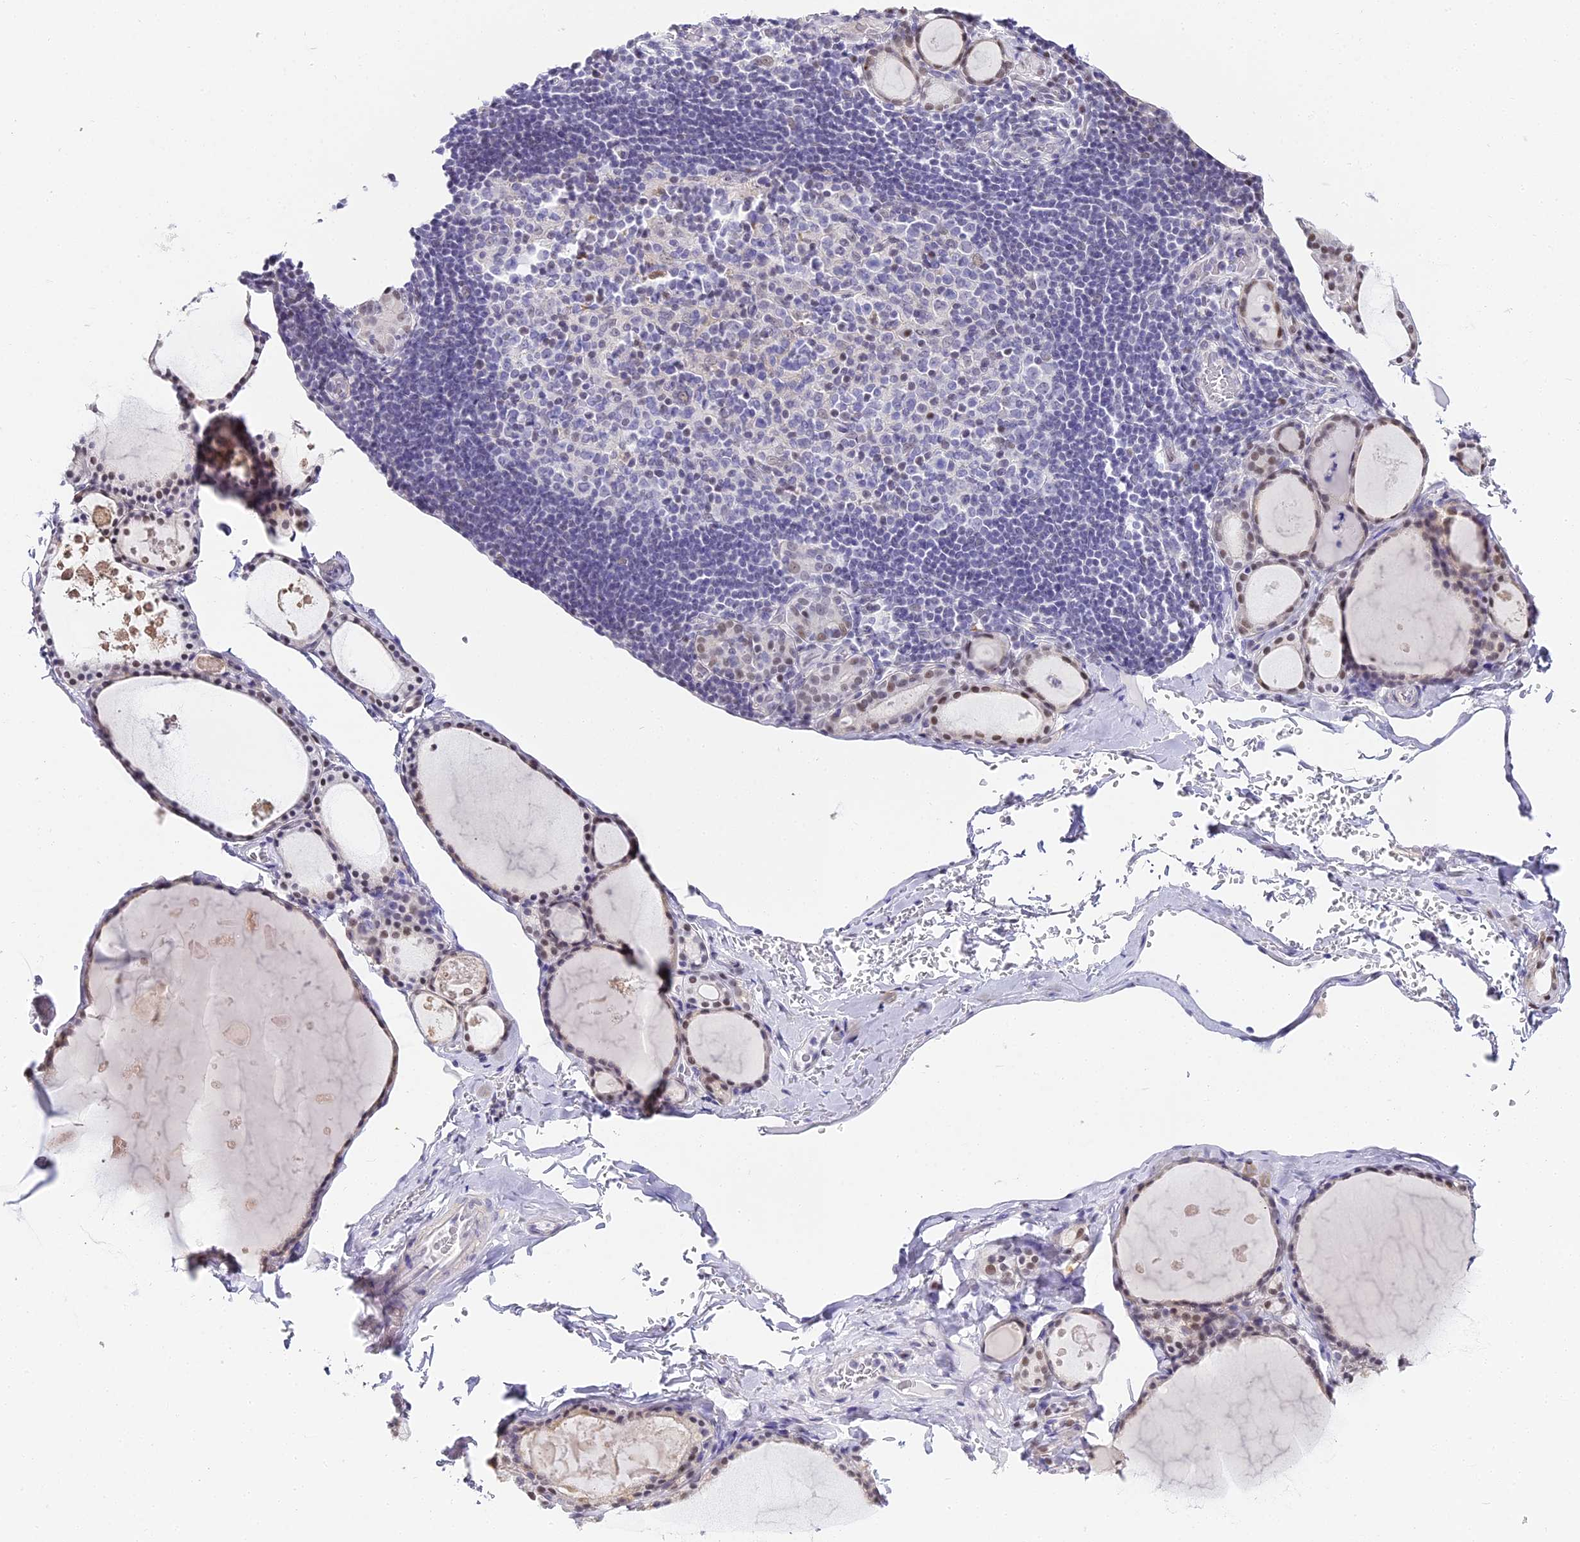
{"staining": {"intensity": "weak", "quantity": ">75%", "location": "nuclear"}, "tissue": "thyroid gland", "cell_type": "Glandular cells", "image_type": "normal", "snomed": [{"axis": "morphology", "description": "Normal tissue, NOS"}, {"axis": "topography", "description": "Thyroid gland"}], "caption": "The immunohistochemical stain highlights weak nuclear positivity in glandular cells of benign thyroid gland. (Stains: DAB in brown, nuclei in blue, Microscopy: brightfield microscopy at high magnification).", "gene": "ABHD14A", "patient": {"sex": "male", "age": 56}}